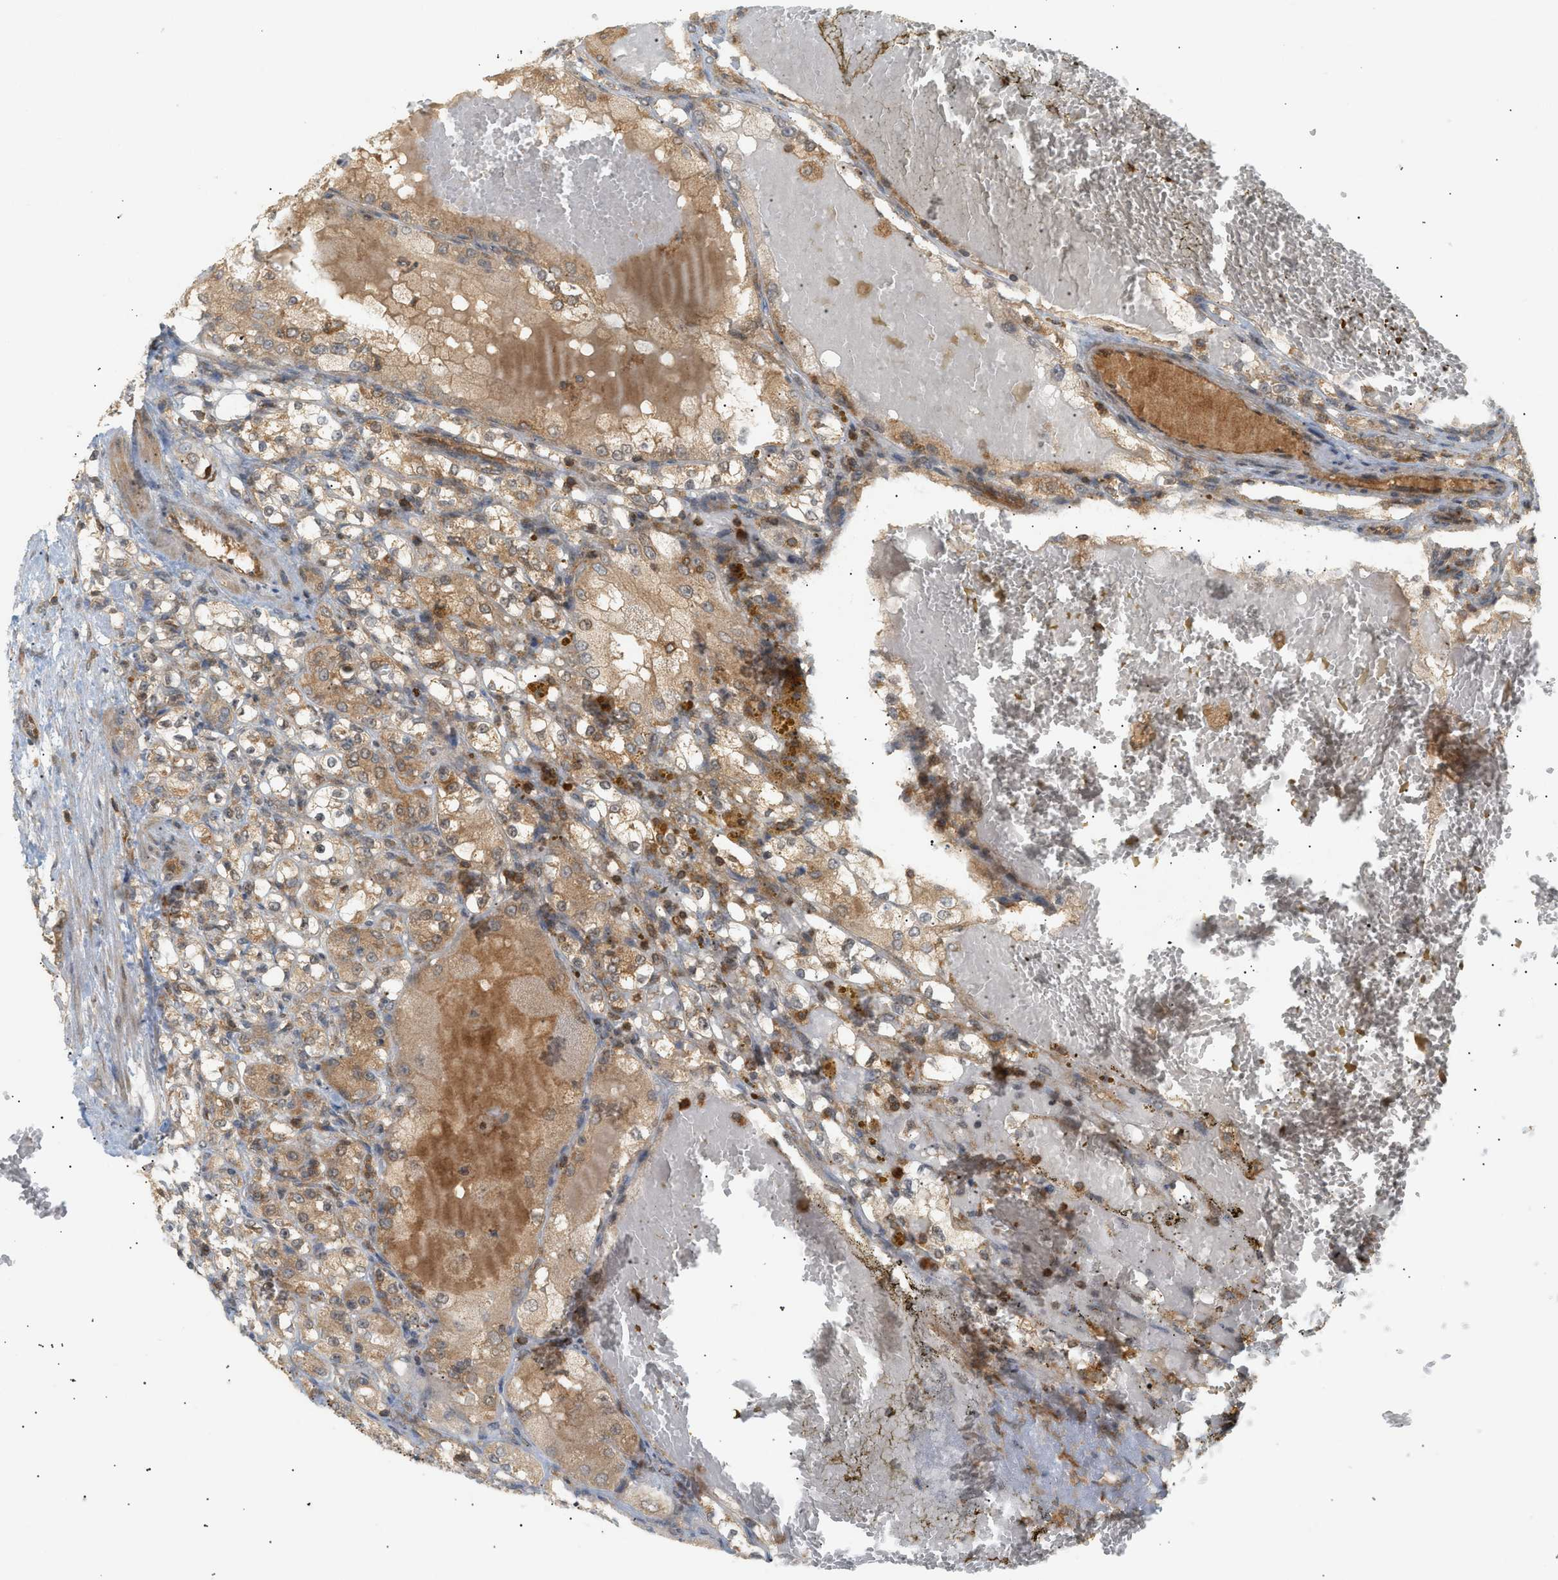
{"staining": {"intensity": "moderate", "quantity": ">75%", "location": "cytoplasmic/membranous,nuclear"}, "tissue": "renal cancer", "cell_type": "Tumor cells", "image_type": "cancer", "snomed": [{"axis": "morphology", "description": "Normal tissue, NOS"}, {"axis": "morphology", "description": "Adenocarcinoma, NOS"}, {"axis": "topography", "description": "Kidney"}], "caption": "Immunohistochemistry (IHC) of human renal cancer (adenocarcinoma) demonstrates medium levels of moderate cytoplasmic/membranous and nuclear staining in approximately >75% of tumor cells.", "gene": "SHC1", "patient": {"sex": "male", "age": 61}}